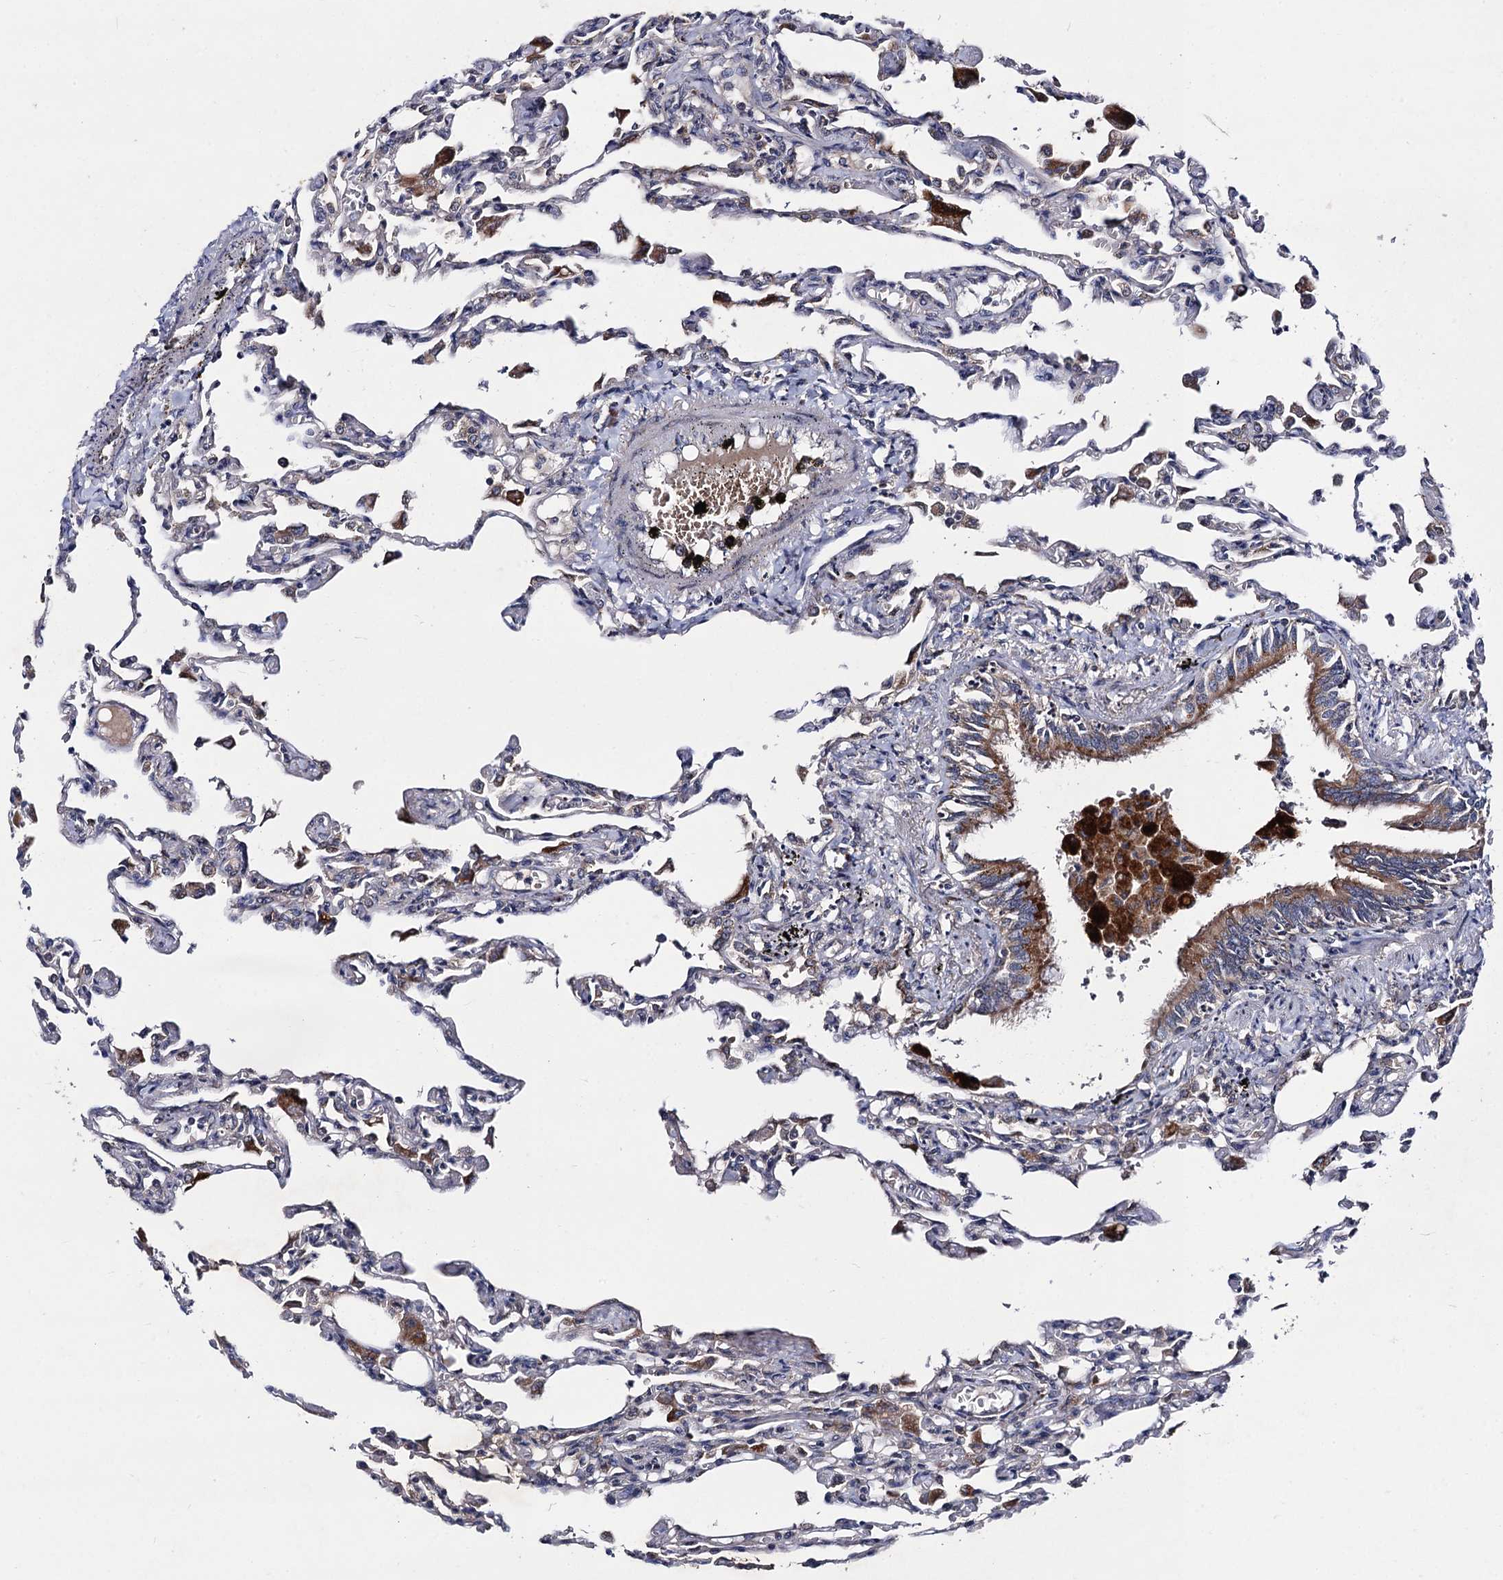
{"staining": {"intensity": "negative", "quantity": "none", "location": "none"}, "tissue": "lung", "cell_type": "Alveolar cells", "image_type": "normal", "snomed": [{"axis": "morphology", "description": "Normal tissue, NOS"}, {"axis": "topography", "description": "Bronchus"}, {"axis": "topography", "description": "Lung"}], "caption": "Alveolar cells show no significant positivity in benign lung. (Immunohistochemistry, brightfield microscopy, high magnification).", "gene": "VPS37D", "patient": {"sex": "female", "age": 49}}